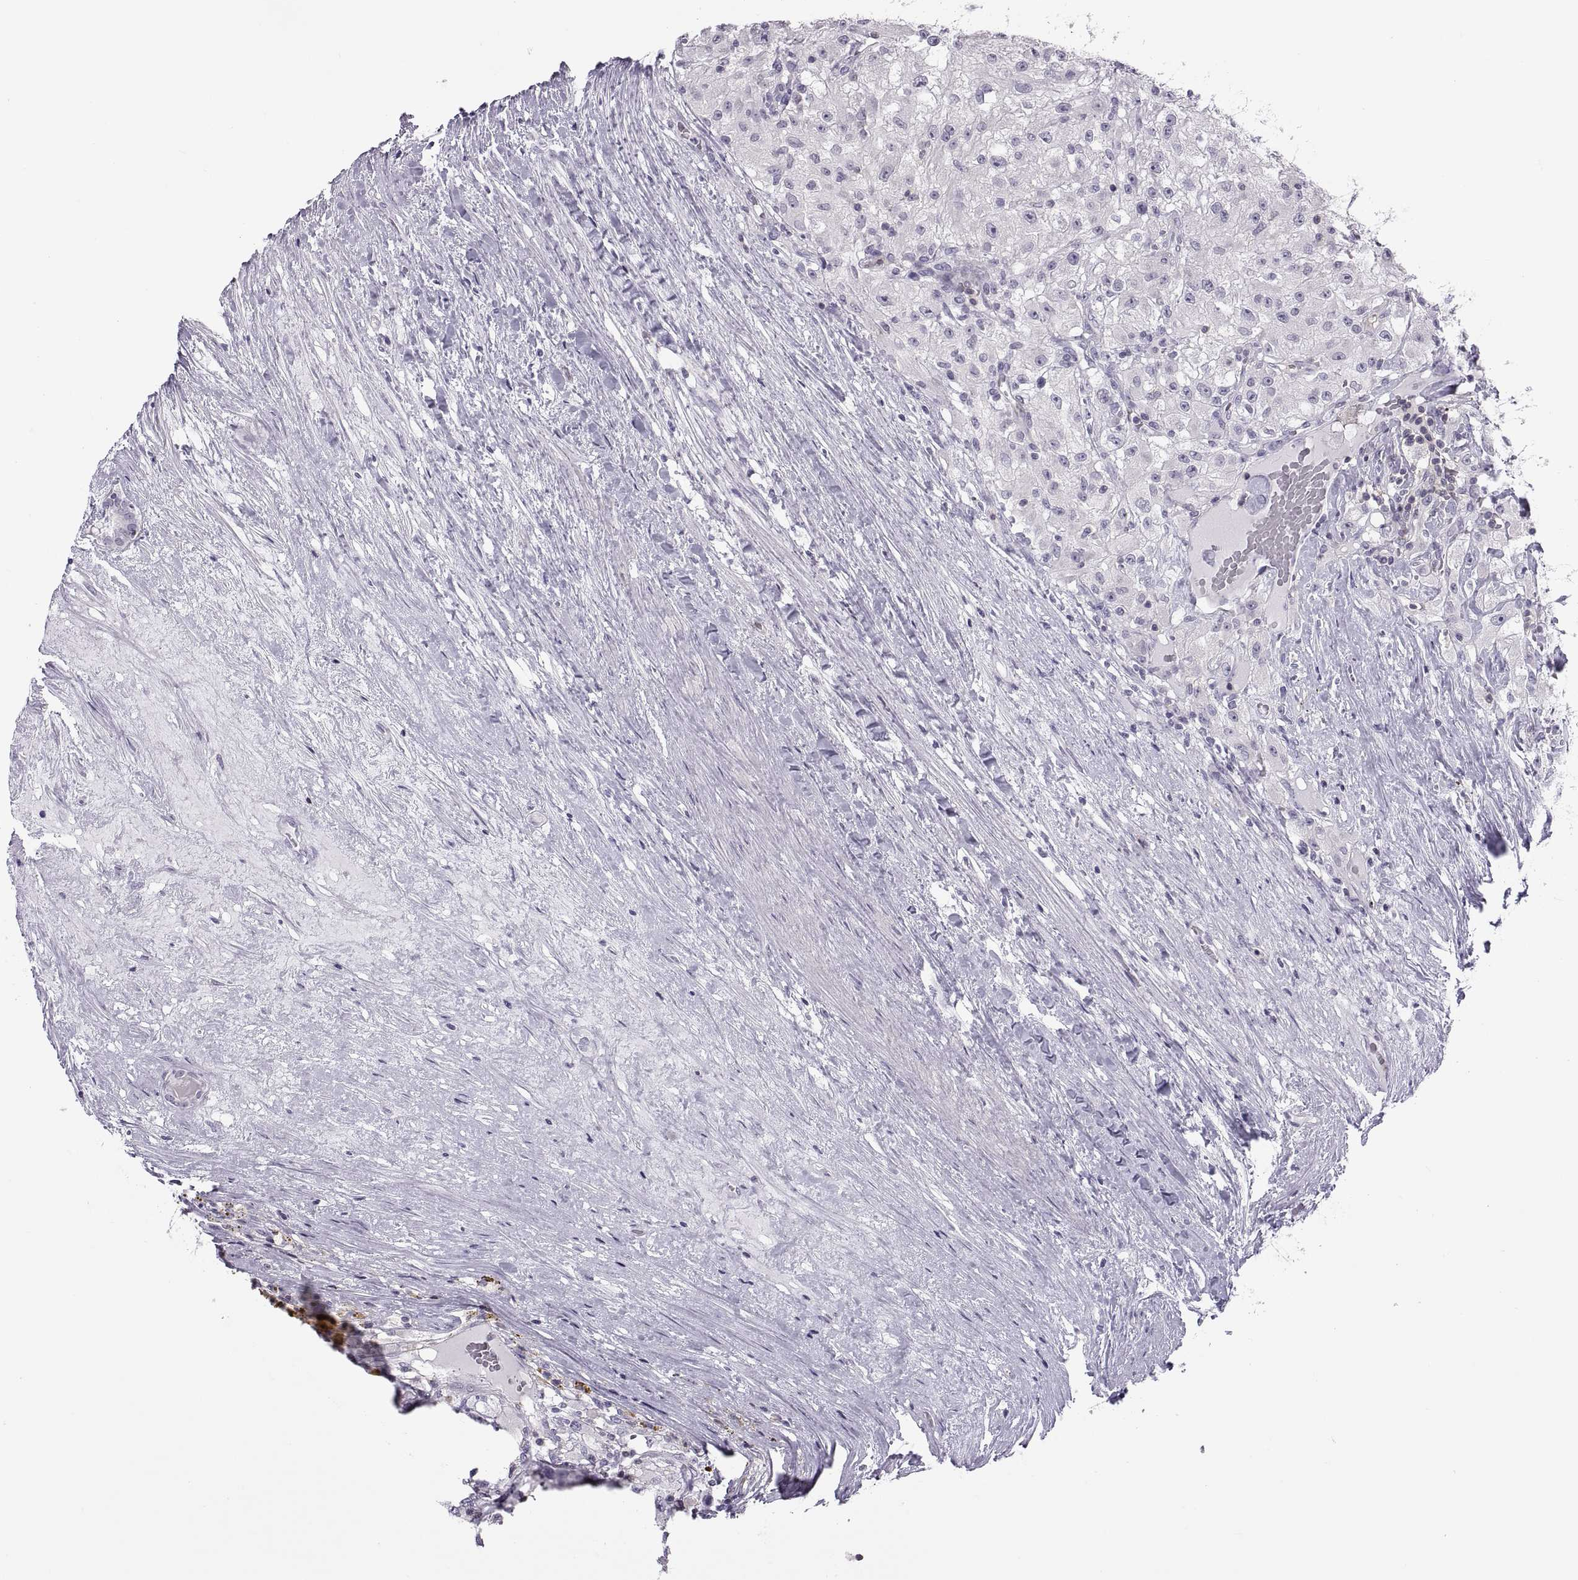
{"staining": {"intensity": "negative", "quantity": "none", "location": "none"}, "tissue": "renal cancer", "cell_type": "Tumor cells", "image_type": "cancer", "snomed": [{"axis": "morphology", "description": "Adenocarcinoma, NOS"}, {"axis": "topography", "description": "Kidney"}], "caption": "Tumor cells show no significant expression in renal cancer (adenocarcinoma).", "gene": "TTC21A", "patient": {"sex": "female", "age": 67}}